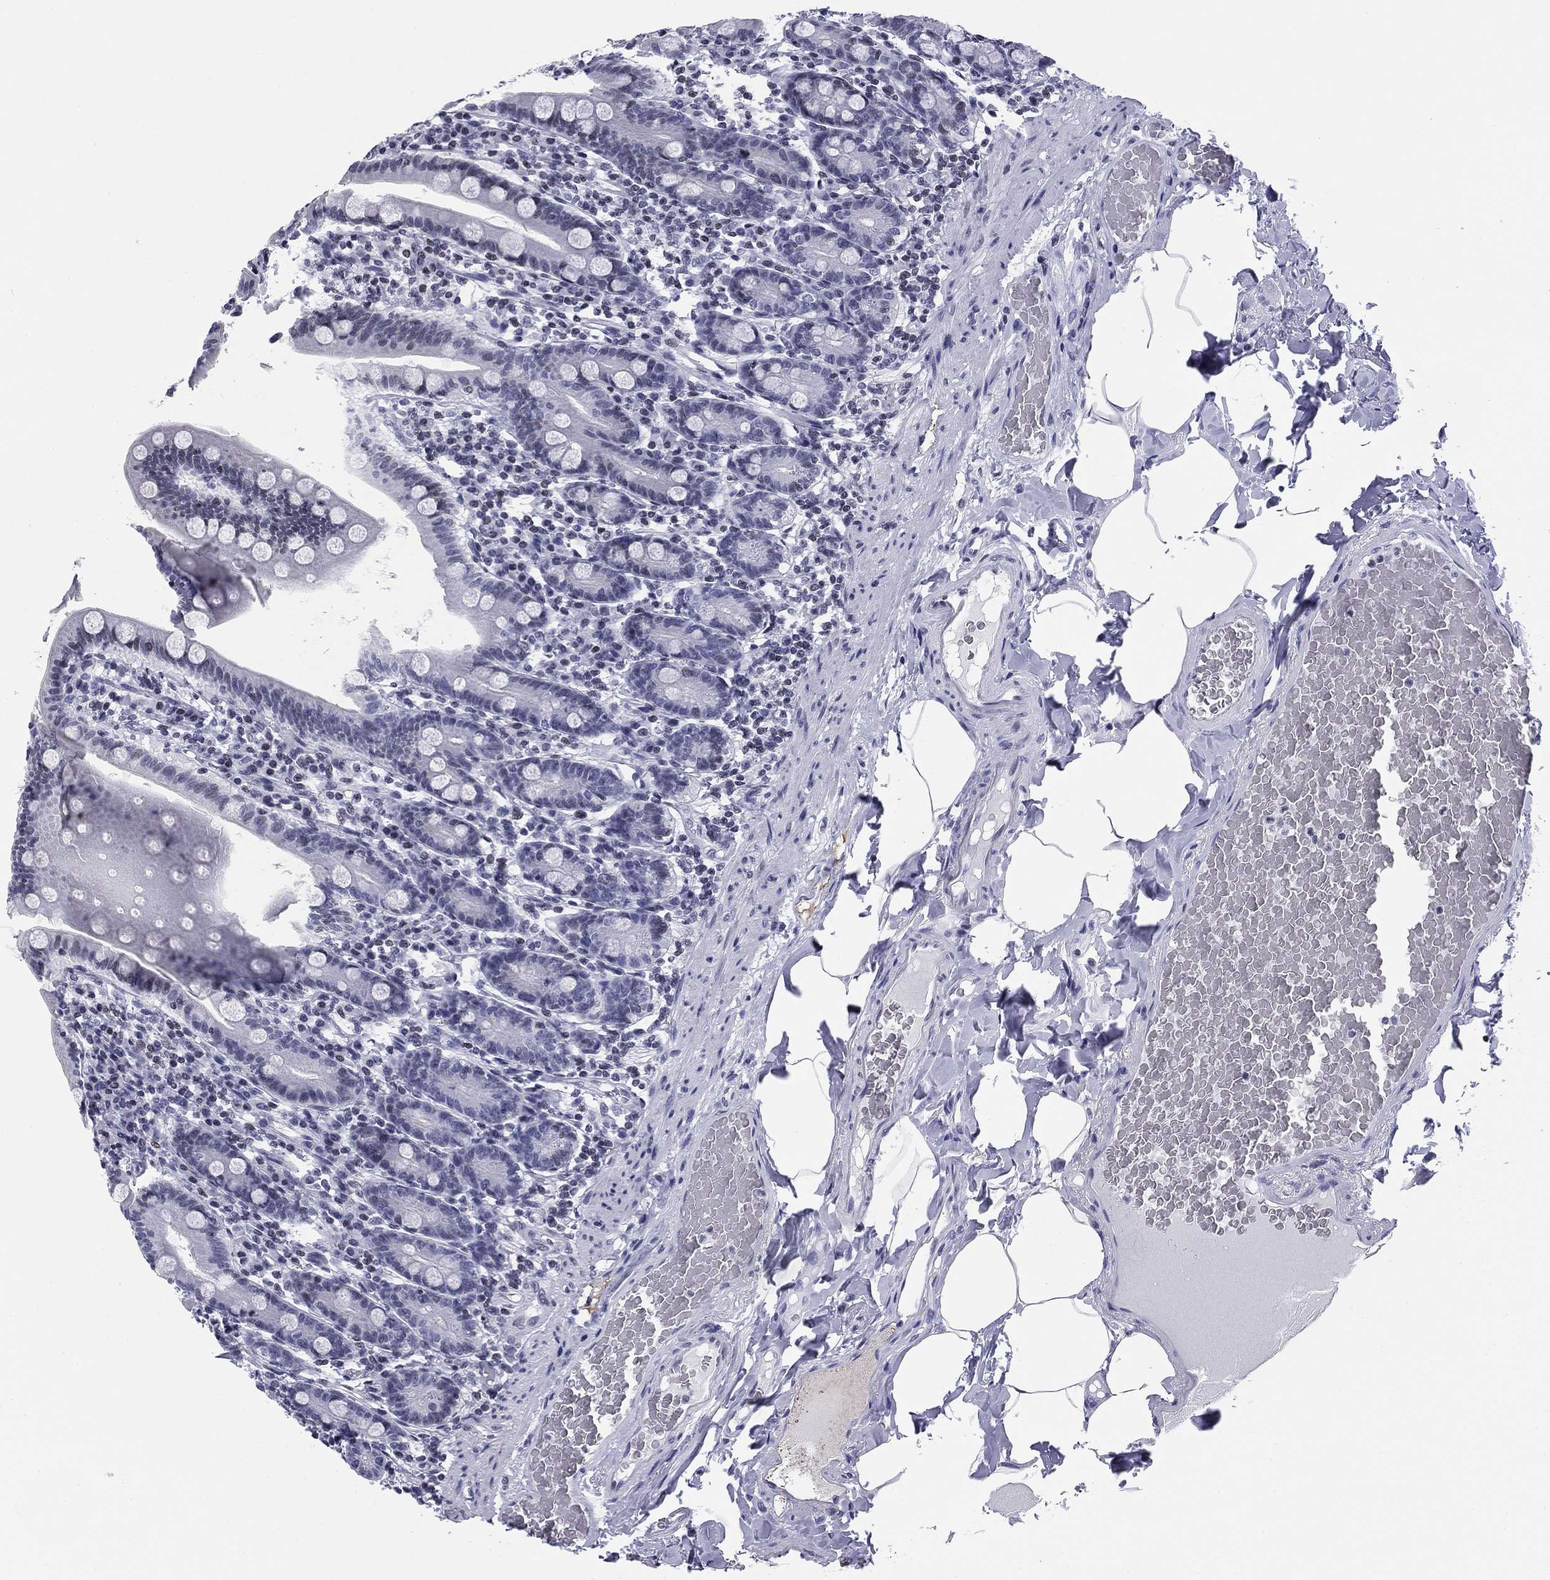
{"staining": {"intensity": "negative", "quantity": "none", "location": "none"}, "tissue": "small intestine", "cell_type": "Glandular cells", "image_type": "normal", "snomed": [{"axis": "morphology", "description": "Normal tissue, NOS"}, {"axis": "topography", "description": "Small intestine"}], "caption": "Immunohistochemical staining of unremarkable human small intestine reveals no significant staining in glandular cells.", "gene": "CCDC144A", "patient": {"sex": "male", "age": 66}}